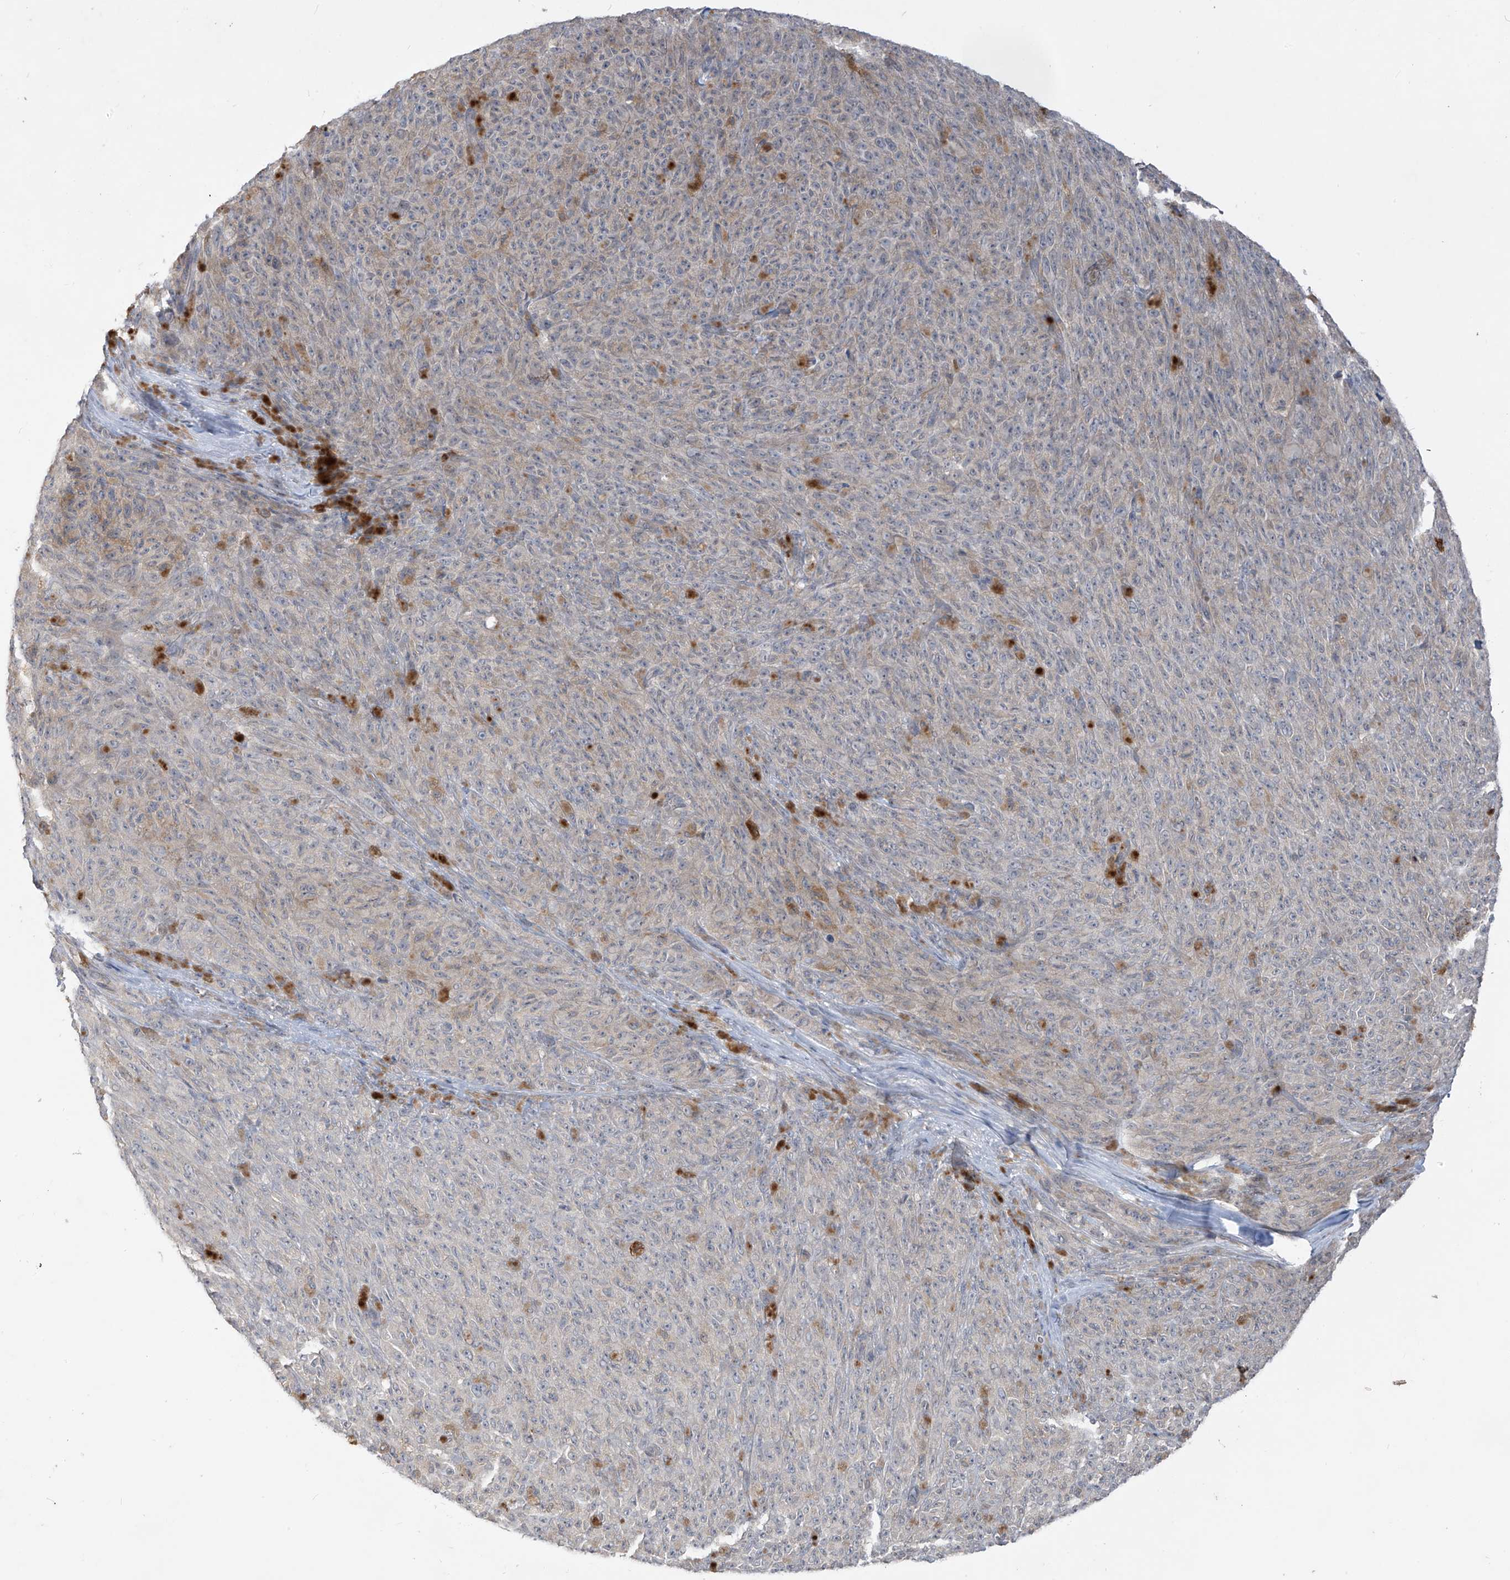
{"staining": {"intensity": "negative", "quantity": "none", "location": "none"}, "tissue": "melanoma", "cell_type": "Tumor cells", "image_type": "cancer", "snomed": [{"axis": "morphology", "description": "Malignant melanoma, NOS"}, {"axis": "topography", "description": "Skin"}], "caption": "The immunohistochemistry (IHC) histopathology image has no significant expression in tumor cells of malignant melanoma tissue. Brightfield microscopy of immunohistochemistry stained with DAB (brown) and hematoxylin (blue), captured at high magnification.", "gene": "DGKQ", "patient": {"sex": "female", "age": 82}}